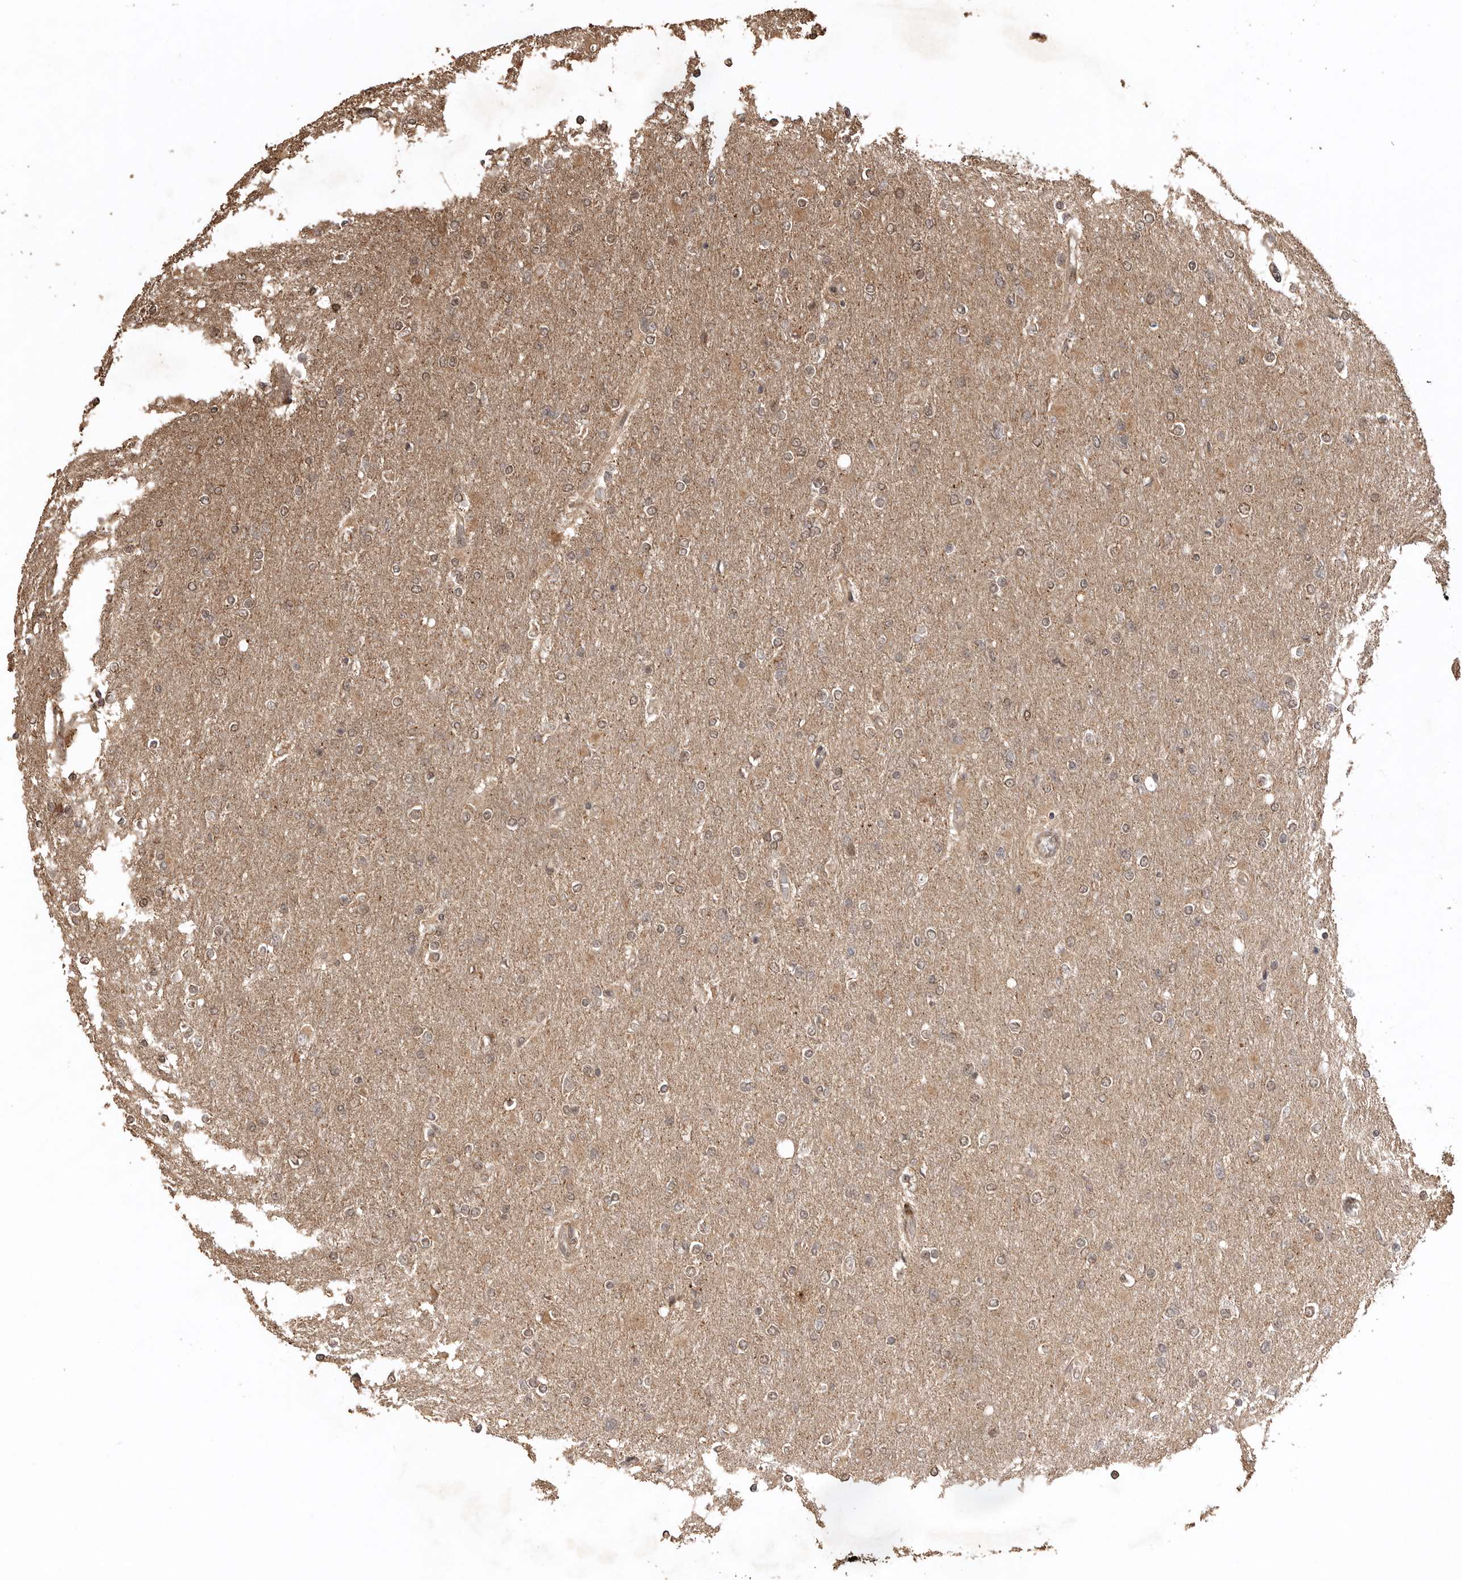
{"staining": {"intensity": "weak", "quantity": "25%-75%", "location": "cytoplasmic/membranous,nuclear"}, "tissue": "glioma", "cell_type": "Tumor cells", "image_type": "cancer", "snomed": [{"axis": "morphology", "description": "Glioma, malignant, High grade"}, {"axis": "topography", "description": "Cerebral cortex"}], "caption": "Human glioma stained with a protein marker demonstrates weak staining in tumor cells.", "gene": "BOC", "patient": {"sex": "female", "age": 36}}